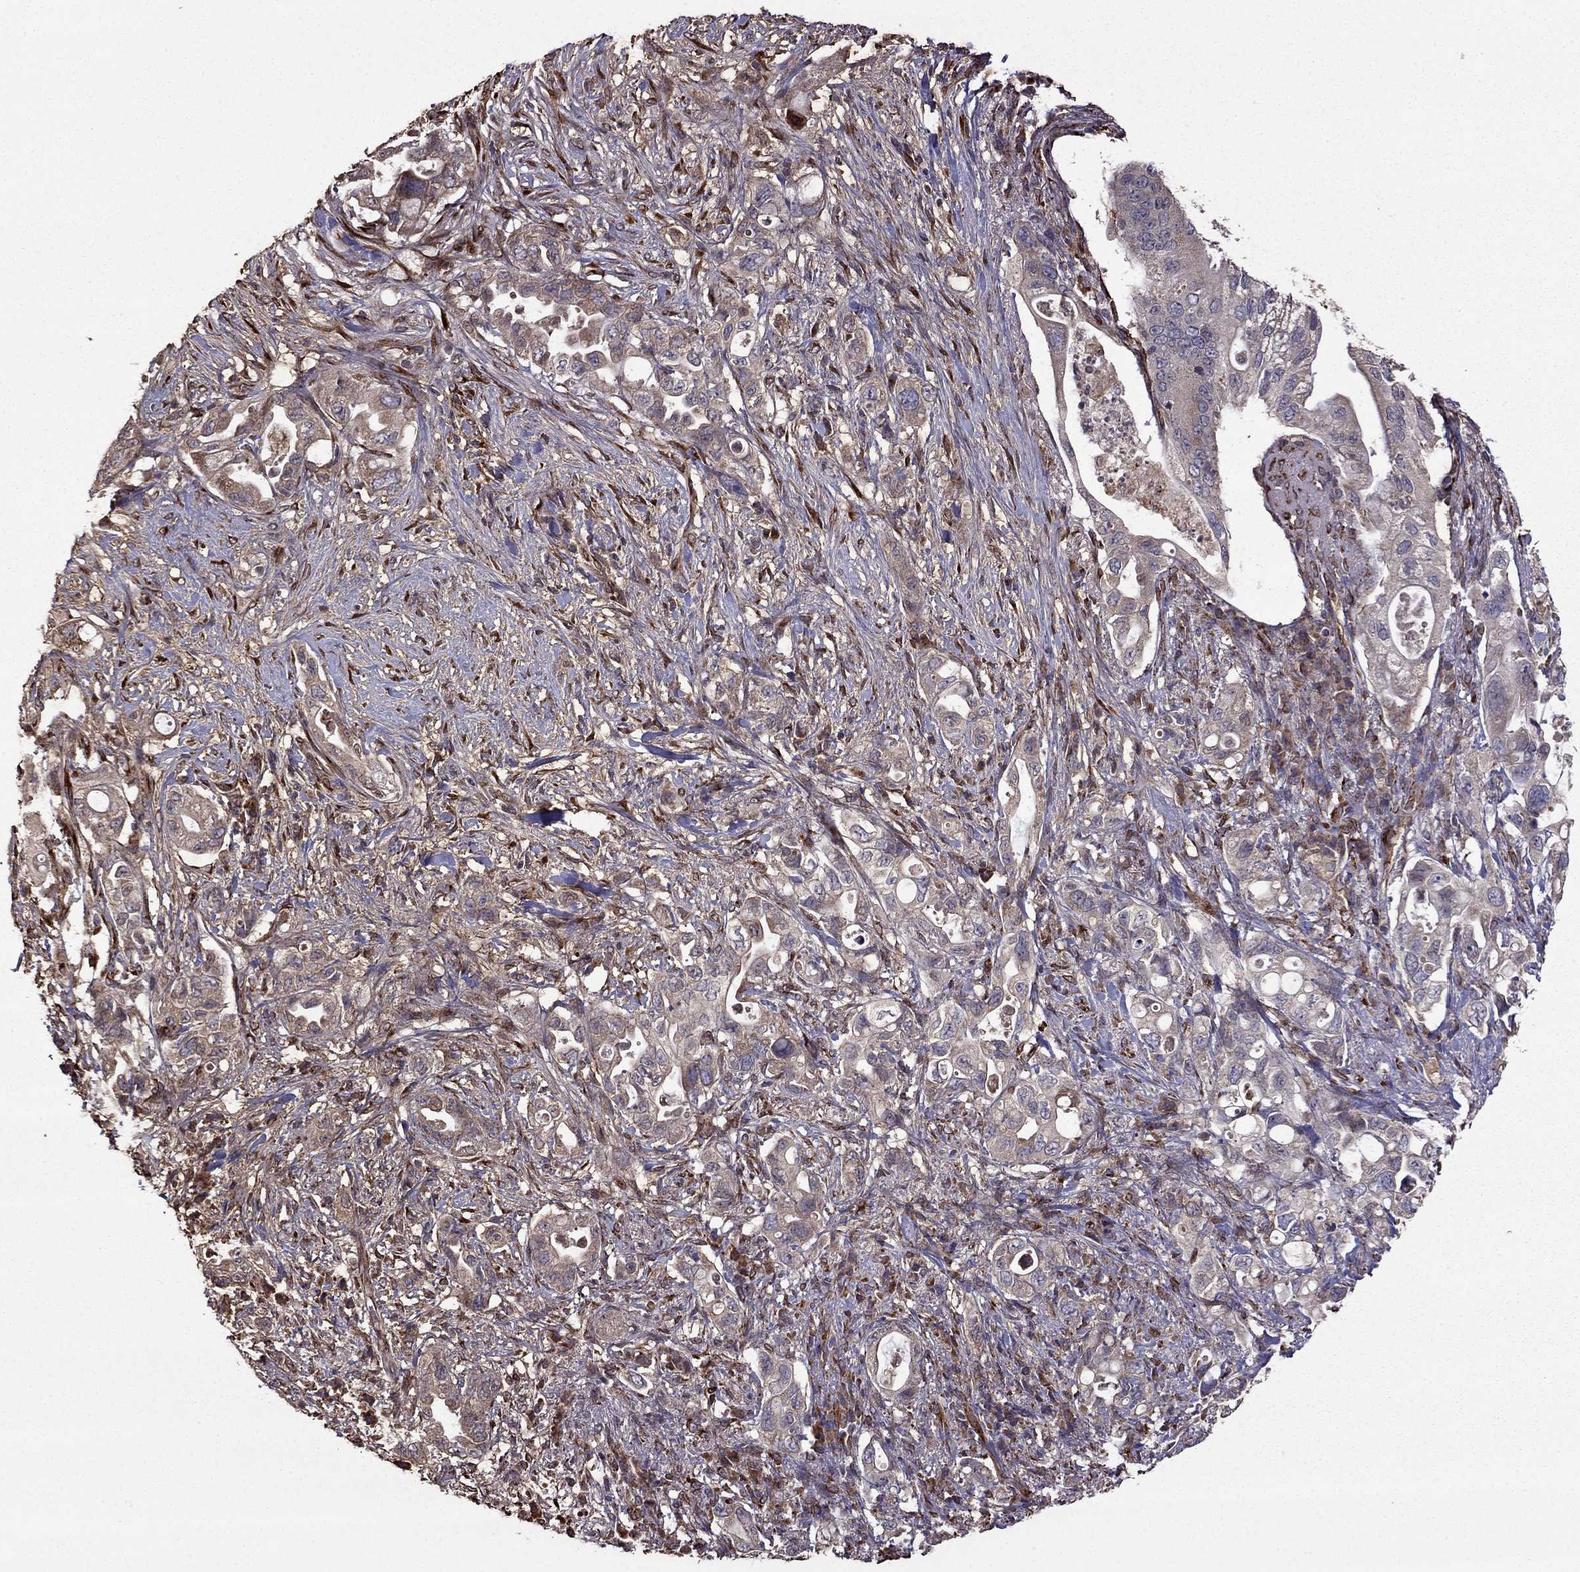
{"staining": {"intensity": "weak", "quantity": "<25%", "location": "cytoplasmic/membranous"}, "tissue": "pancreatic cancer", "cell_type": "Tumor cells", "image_type": "cancer", "snomed": [{"axis": "morphology", "description": "Adenocarcinoma, NOS"}, {"axis": "topography", "description": "Pancreas"}], "caption": "An immunohistochemistry image of pancreatic cancer is shown. There is no staining in tumor cells of pancreatic cancer. Nuclei are stained in blue.", "gene": "IKBIP", "patient": {"sex": "female", "age": 72}}